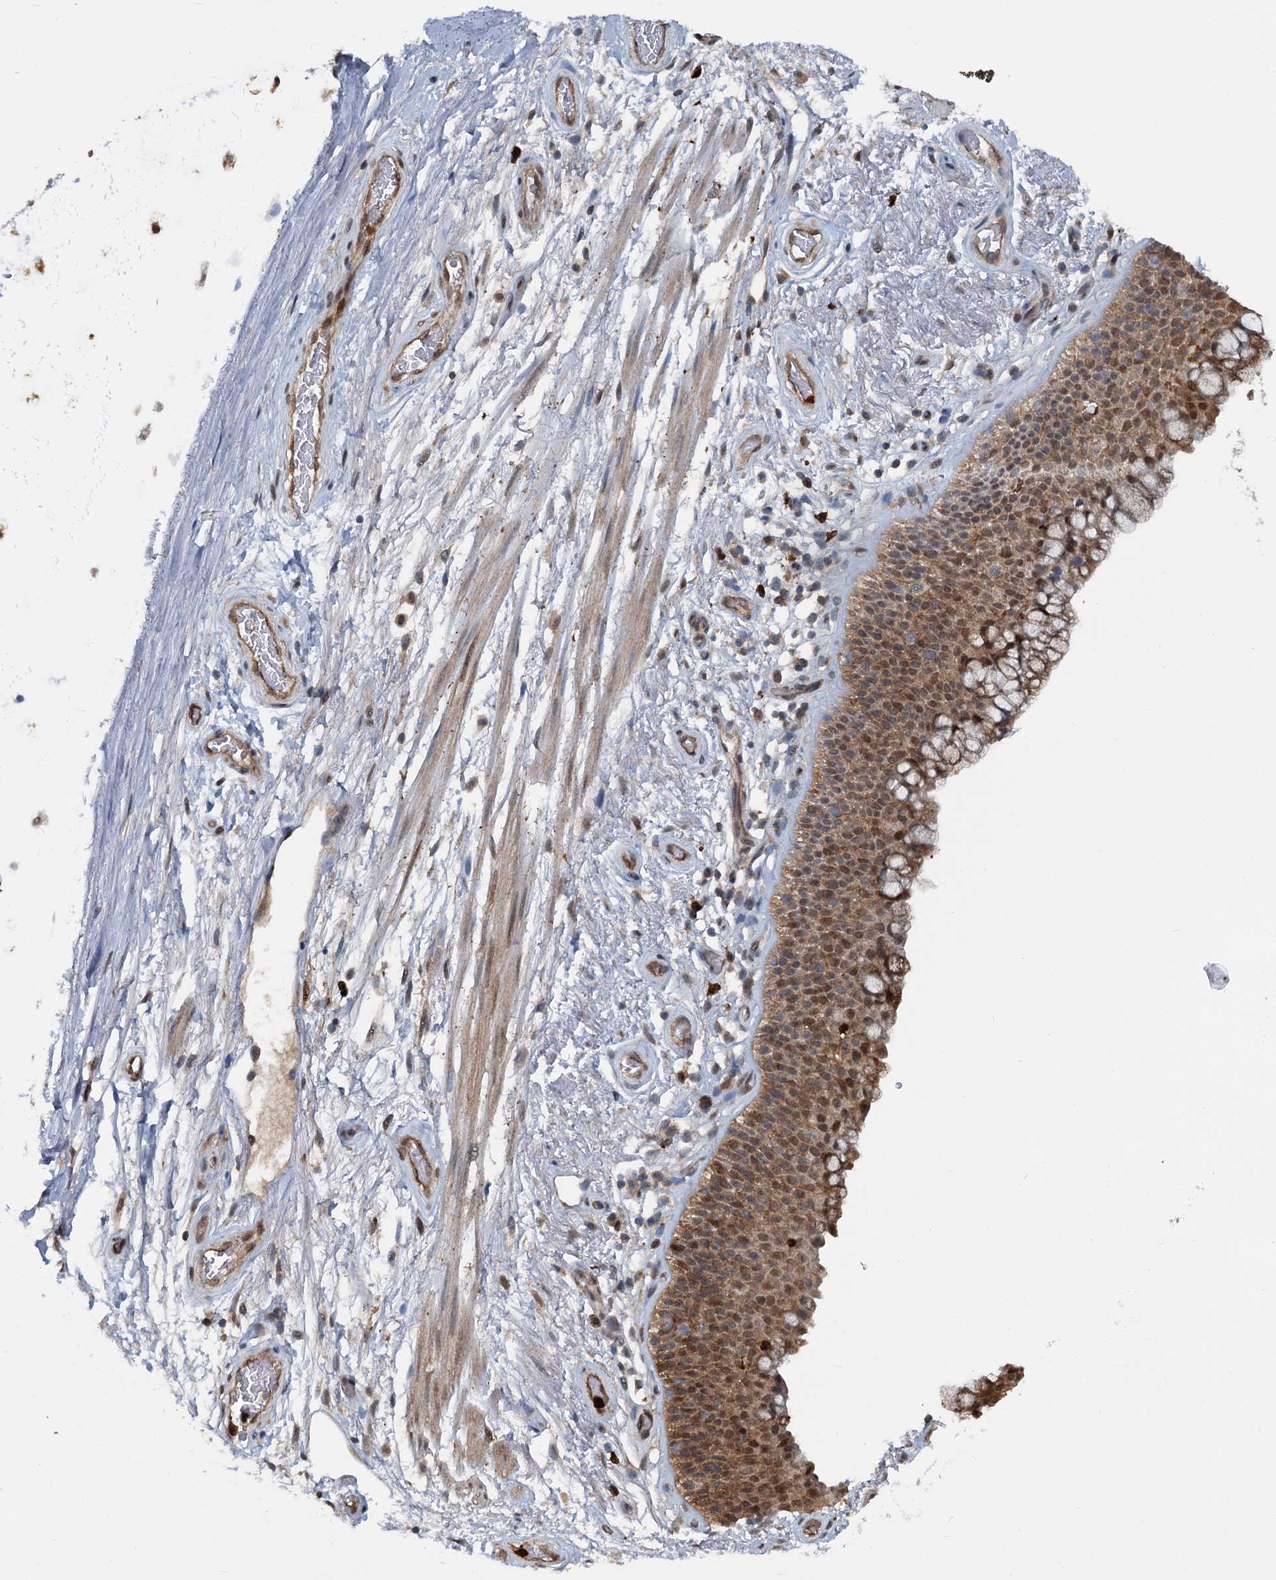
{"staining": {"intensity": "moderate", "quantity": ">75%", "location": "cytoplasmic/membranous,nuclear"}, "tissue": "bronchus", "cell_type": "Respiratory epithelial cells", "image_type": "normal", "snomed": [{"axis": "morphology", "description": "Normal tissue, NOS"}, {"axis": "topography", "description": "Bronchus"}], "caption": "Respiratory epithelial cells exhibit medium levels of moderate cytoplasmic/membranous,nuclear expression in approximately >75% of cells in unremarkable human bronchus. Using DAB (brown) and hematoxylin (blue) stains, captured at high magnification using brightfield microscopy.", "gene": "GPI", "patient": {"sex": "male", "age": 65}}